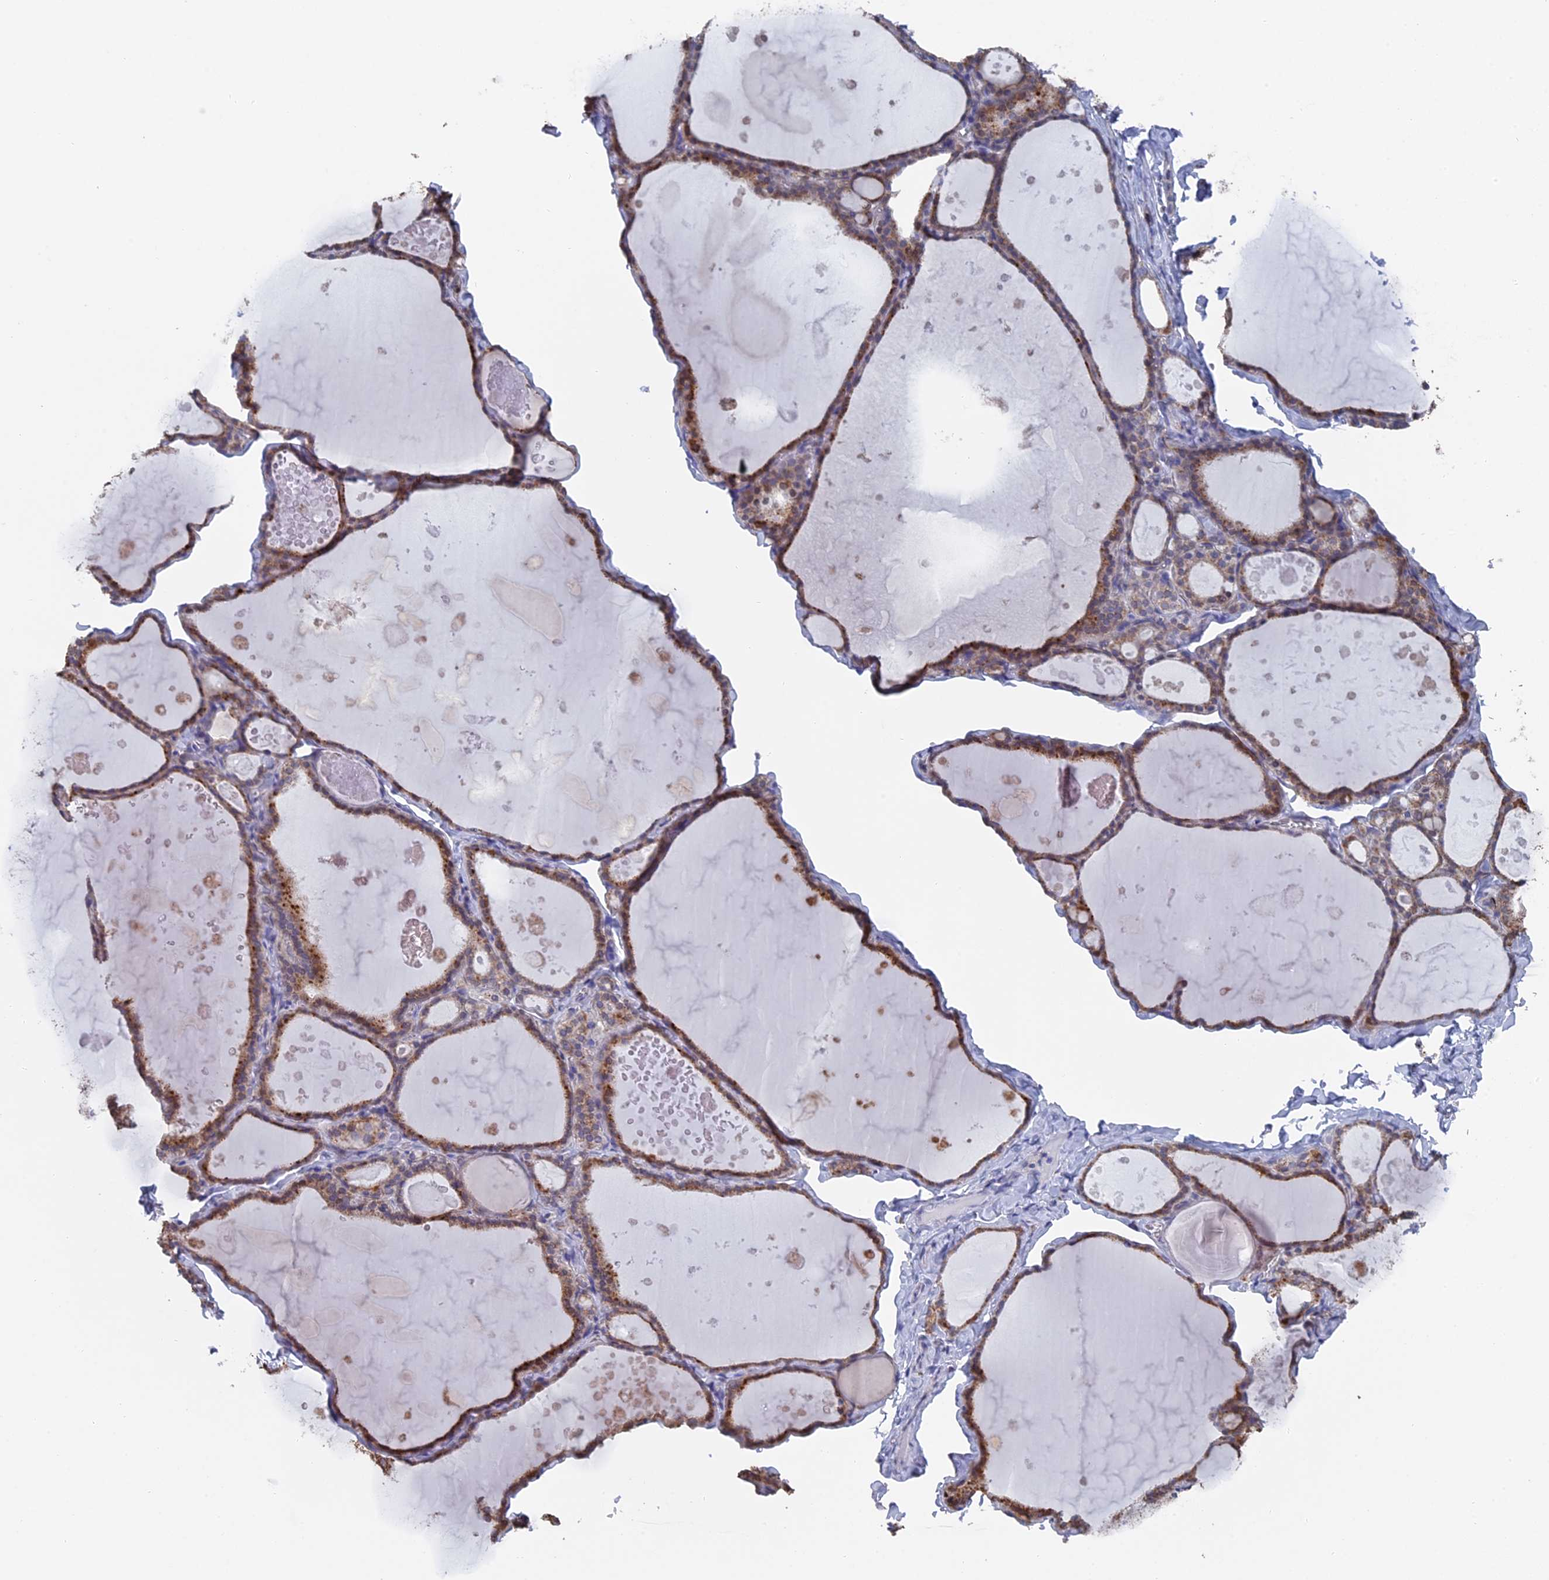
{"staining": {"intensity": "moderate", "quantity": ">75%", "location": "cytoplasmic/membranous"}, "tissue": "thyroid gland", "cell_type": "Glandular cells", "image_type": "normal", "snomed": [{"axis": "morphology", "description": "Normal tissue, NOS"}, {"axis": "topography", "description": "Thyroid gland"}], "caption": "The photomicrograph displays immunohistochemical staining of unremarkable thyroid gland. There is moderate cytoplasmic/membranous expression is present in about >75% of glandular cells.", "gene": "SMG9", "patient": {"sex": "male", "age": 56}}